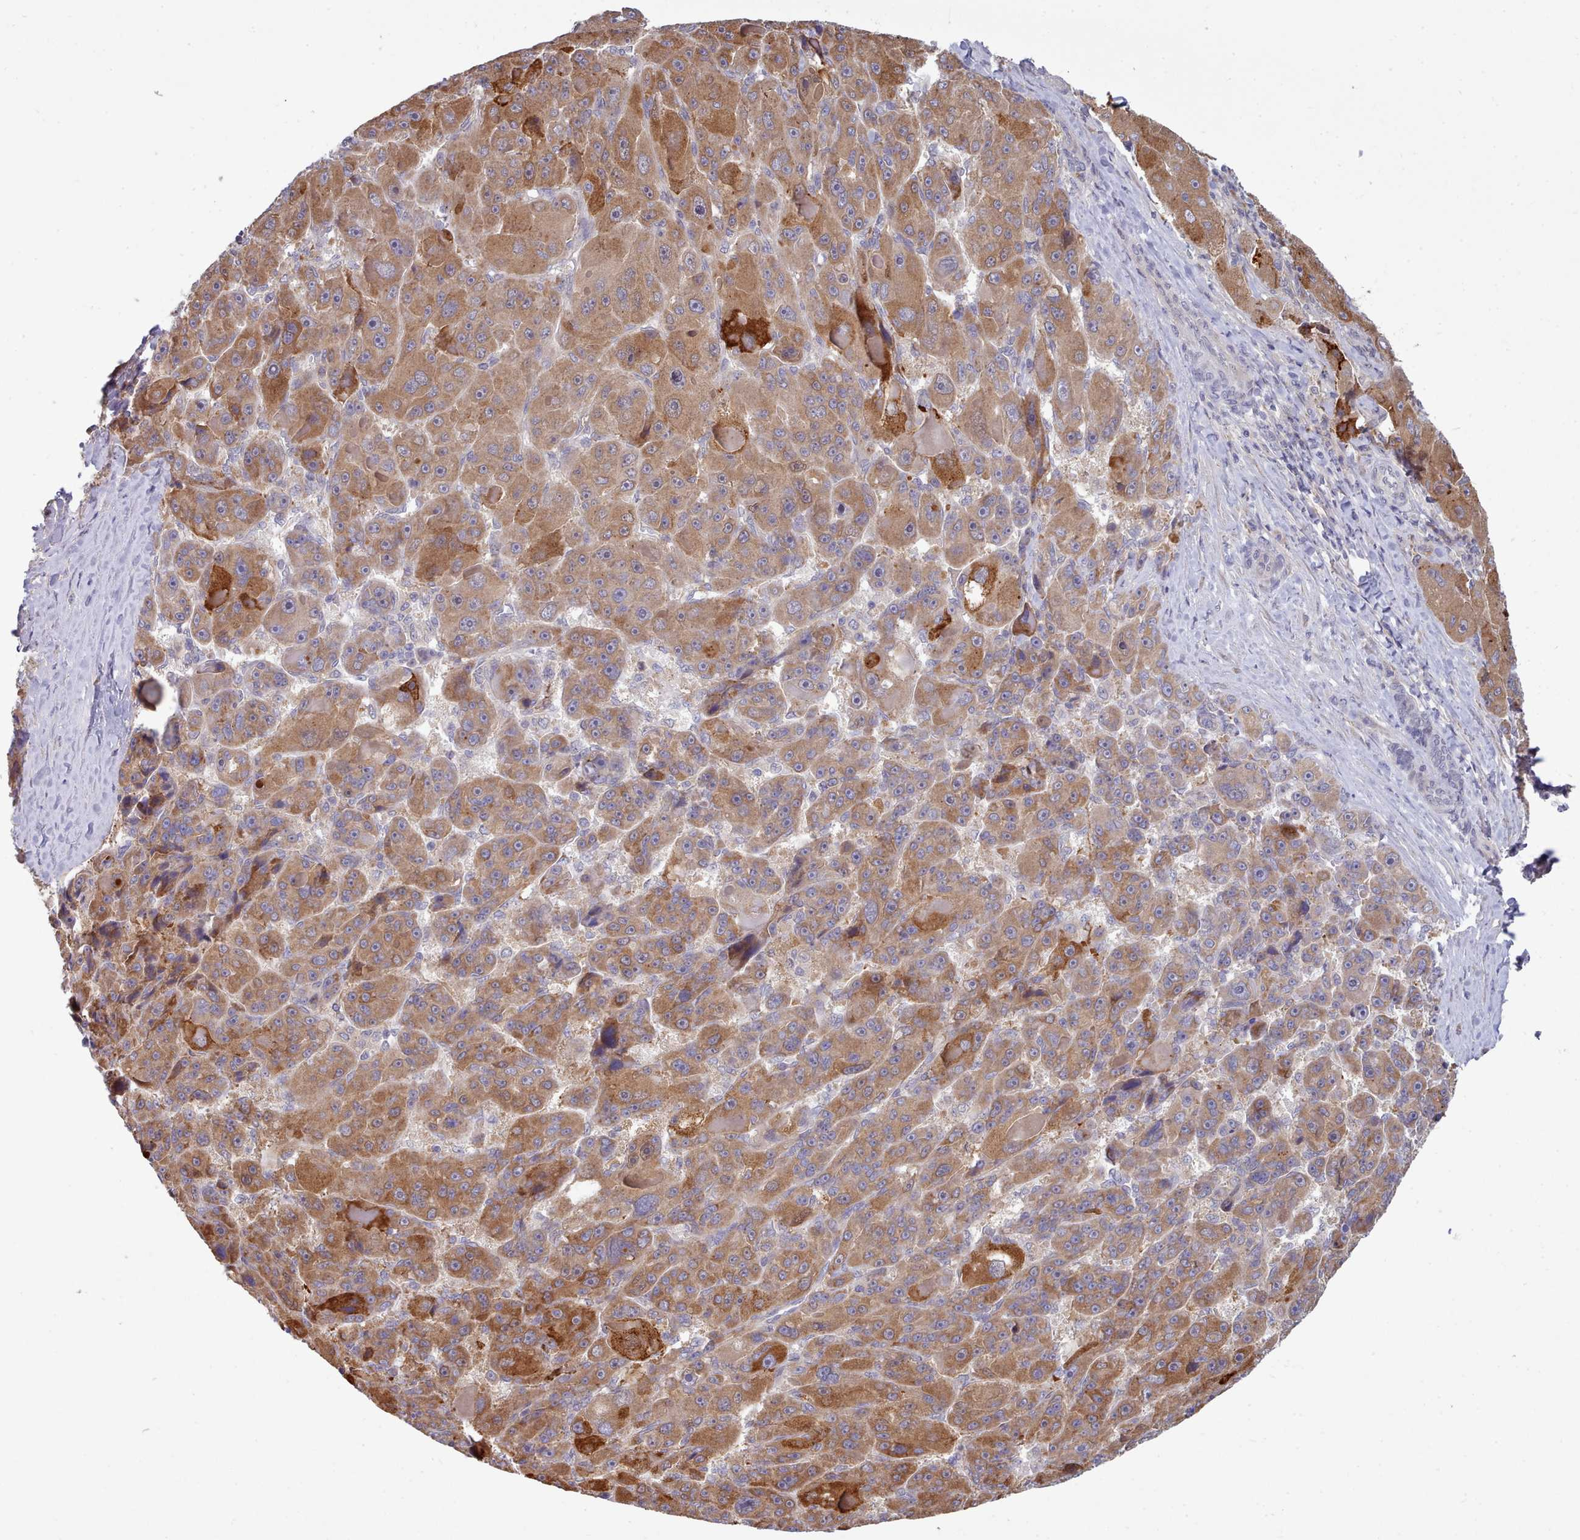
{"staining": {"intensity": "moderate", "quantity": ">75%", "location": "cytoplasmic/membranous"}, "tissue": "liver cancer", "cell_type": "Tumor cells", "image_type": "cancer", "snomed": [{"axis": "morphology", "description": "Carcinoma, Hepatocellular, NOS"}, {"axis": "topography", "description": "Liver"}], "caption": "Human liver cancer stained for a protein (brown) reveals moderate cytoplasmic/membranous positive expression in about >75% of tumor cells.", "gene": "TRIM26", "patient": {"sex": "male", "age": 76}}